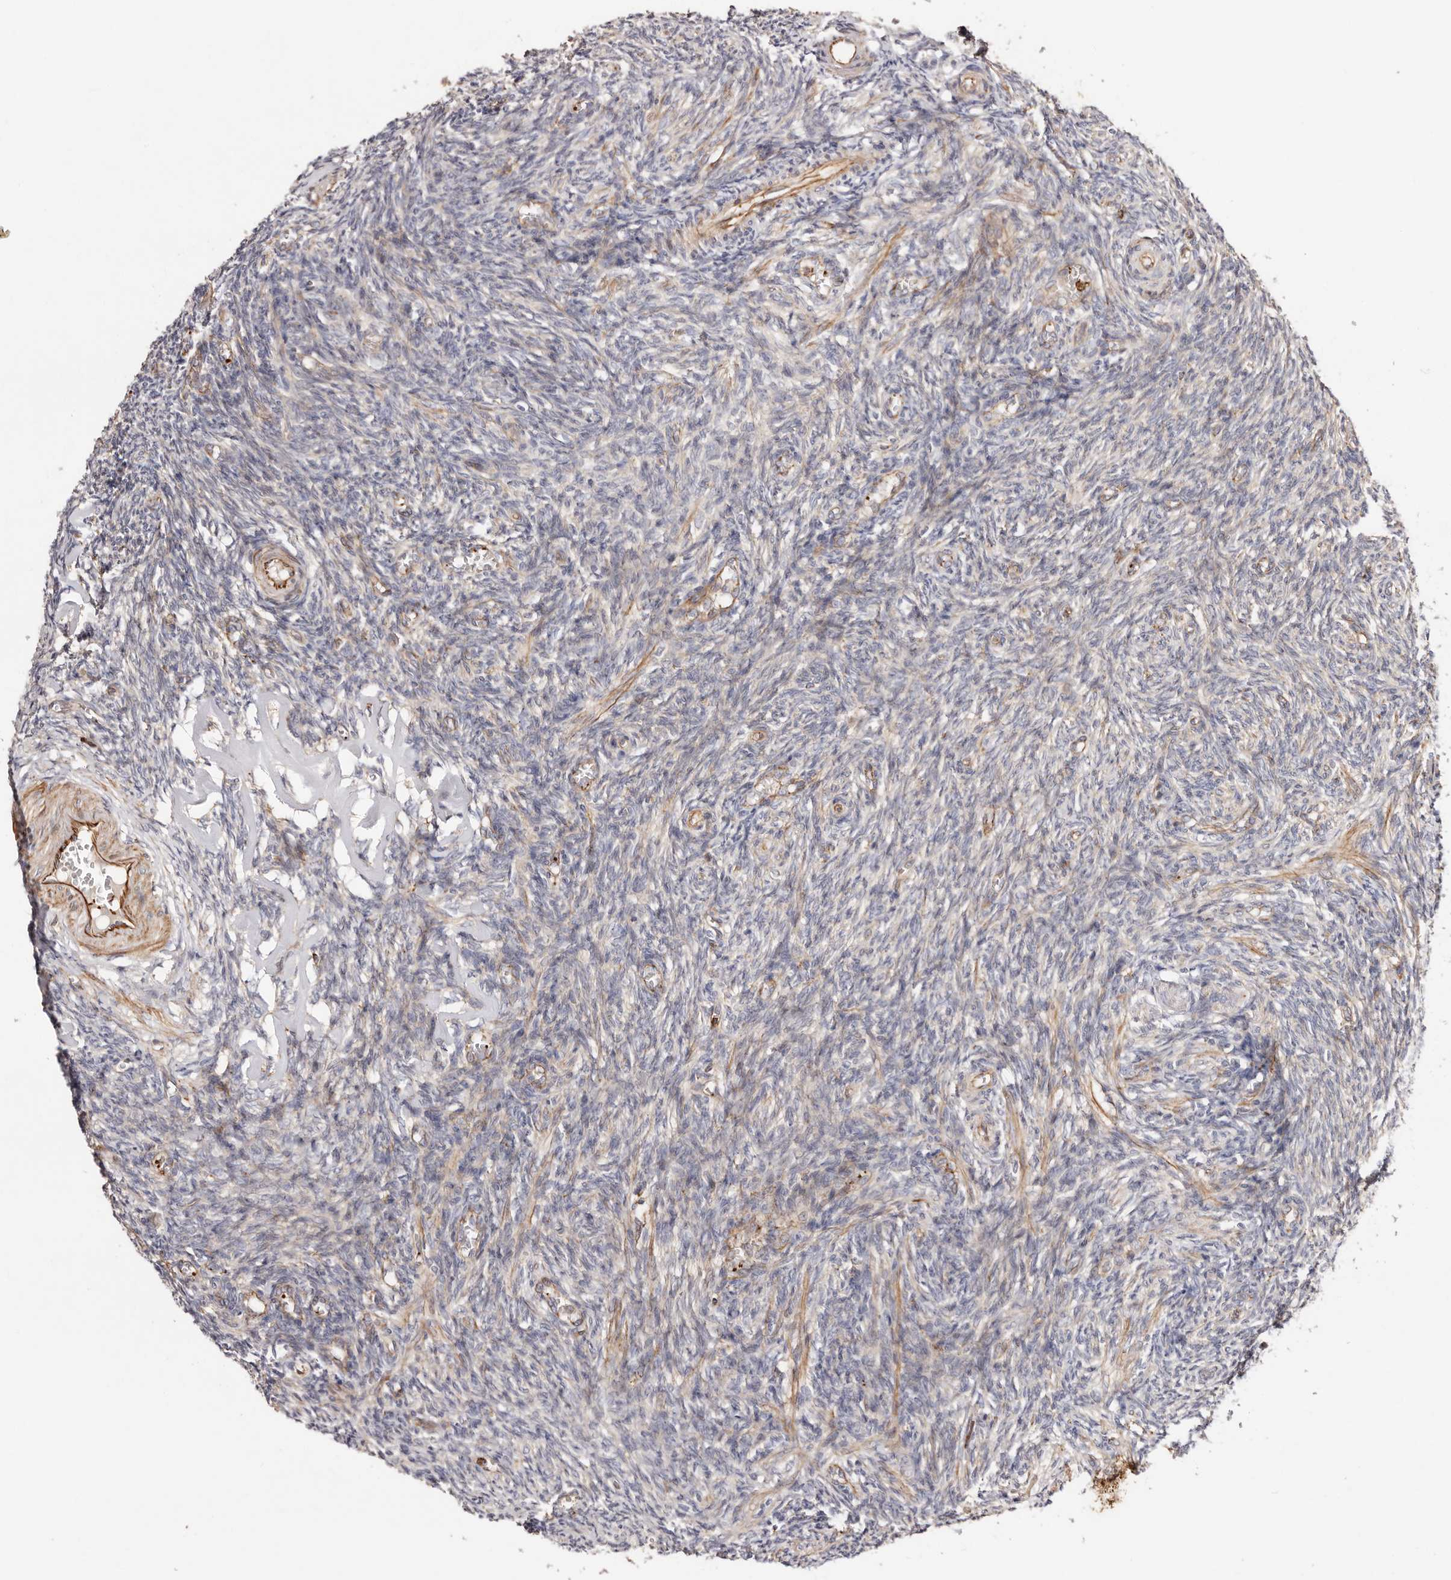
{"staining": {"intensity": "moderate", "quantity": ">75%", "location": "cytoplasmic/membranous"}, "tissue": "ovary", "cell_type": "Follicle cells", "image_type": "normal", "snomed": [{"axis": "morphology", "description": "Normal tissue, NOS"}, {"axis": "topography", "description": "Ovary"}], "caption": "A brown stain labels moderate cytoplasmic/membranous staining of a protein in follicle cells of unremarkable ovary.", "gene": "PTPN22", "patient": {"sex": "female", "age": 27}}